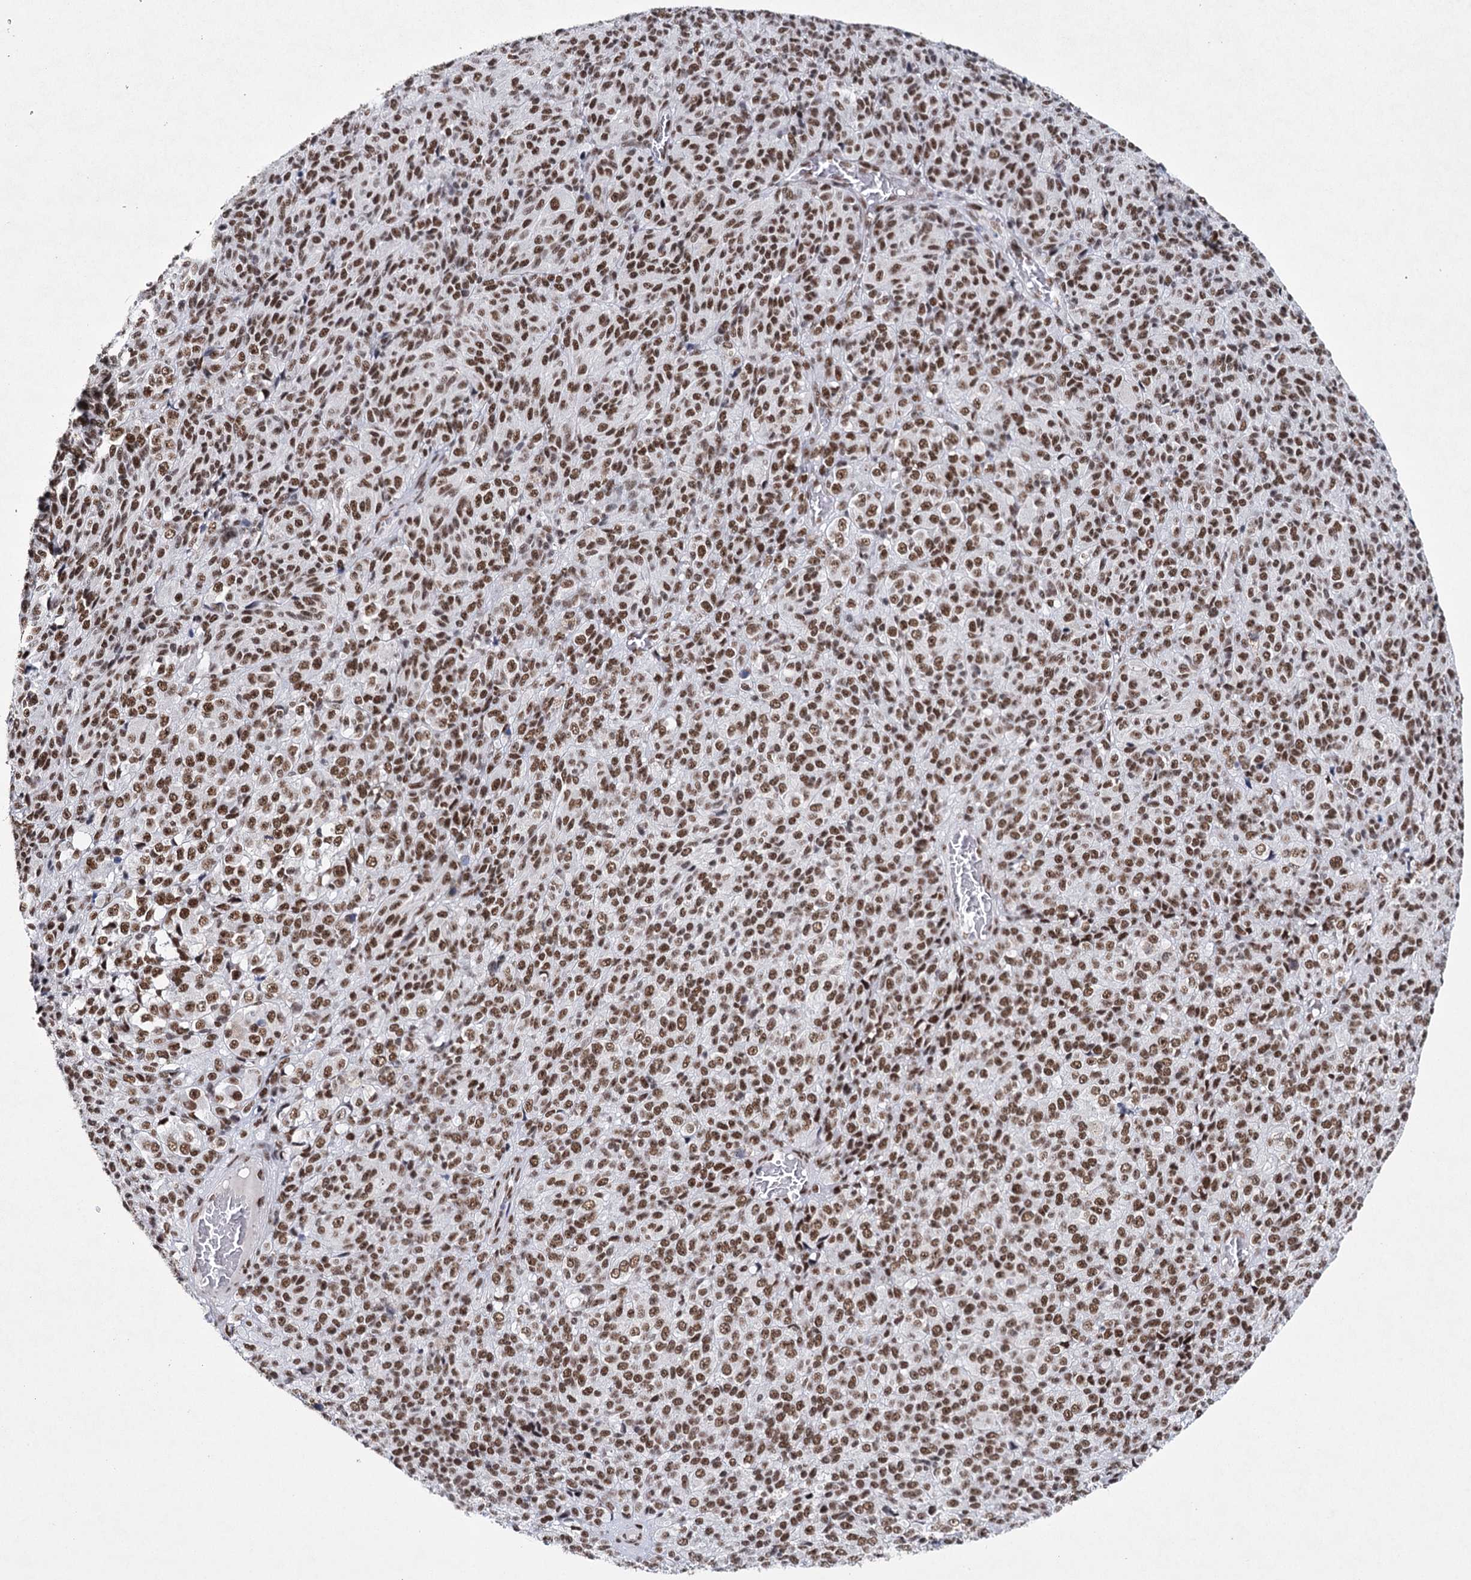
{"staining": {"intensity": "moderate", "quantity": ">75%", "location": "nuclear"}, "tissue": "melanoma", "cell_type": "Tumor cells", "image_type": "cancer", "snomed": [{"axis": "morphology", "description": "Malignant melanoma, Metastatic site"}, {"axis": "topography", "description": "Brain"}], "caption": "Malignant melanoma (metastatic site) stained with a protein marker shows moderate staining in tumor cells.", "gene": "SCAF8", "patient": {"sex": "female", "age": 56}}